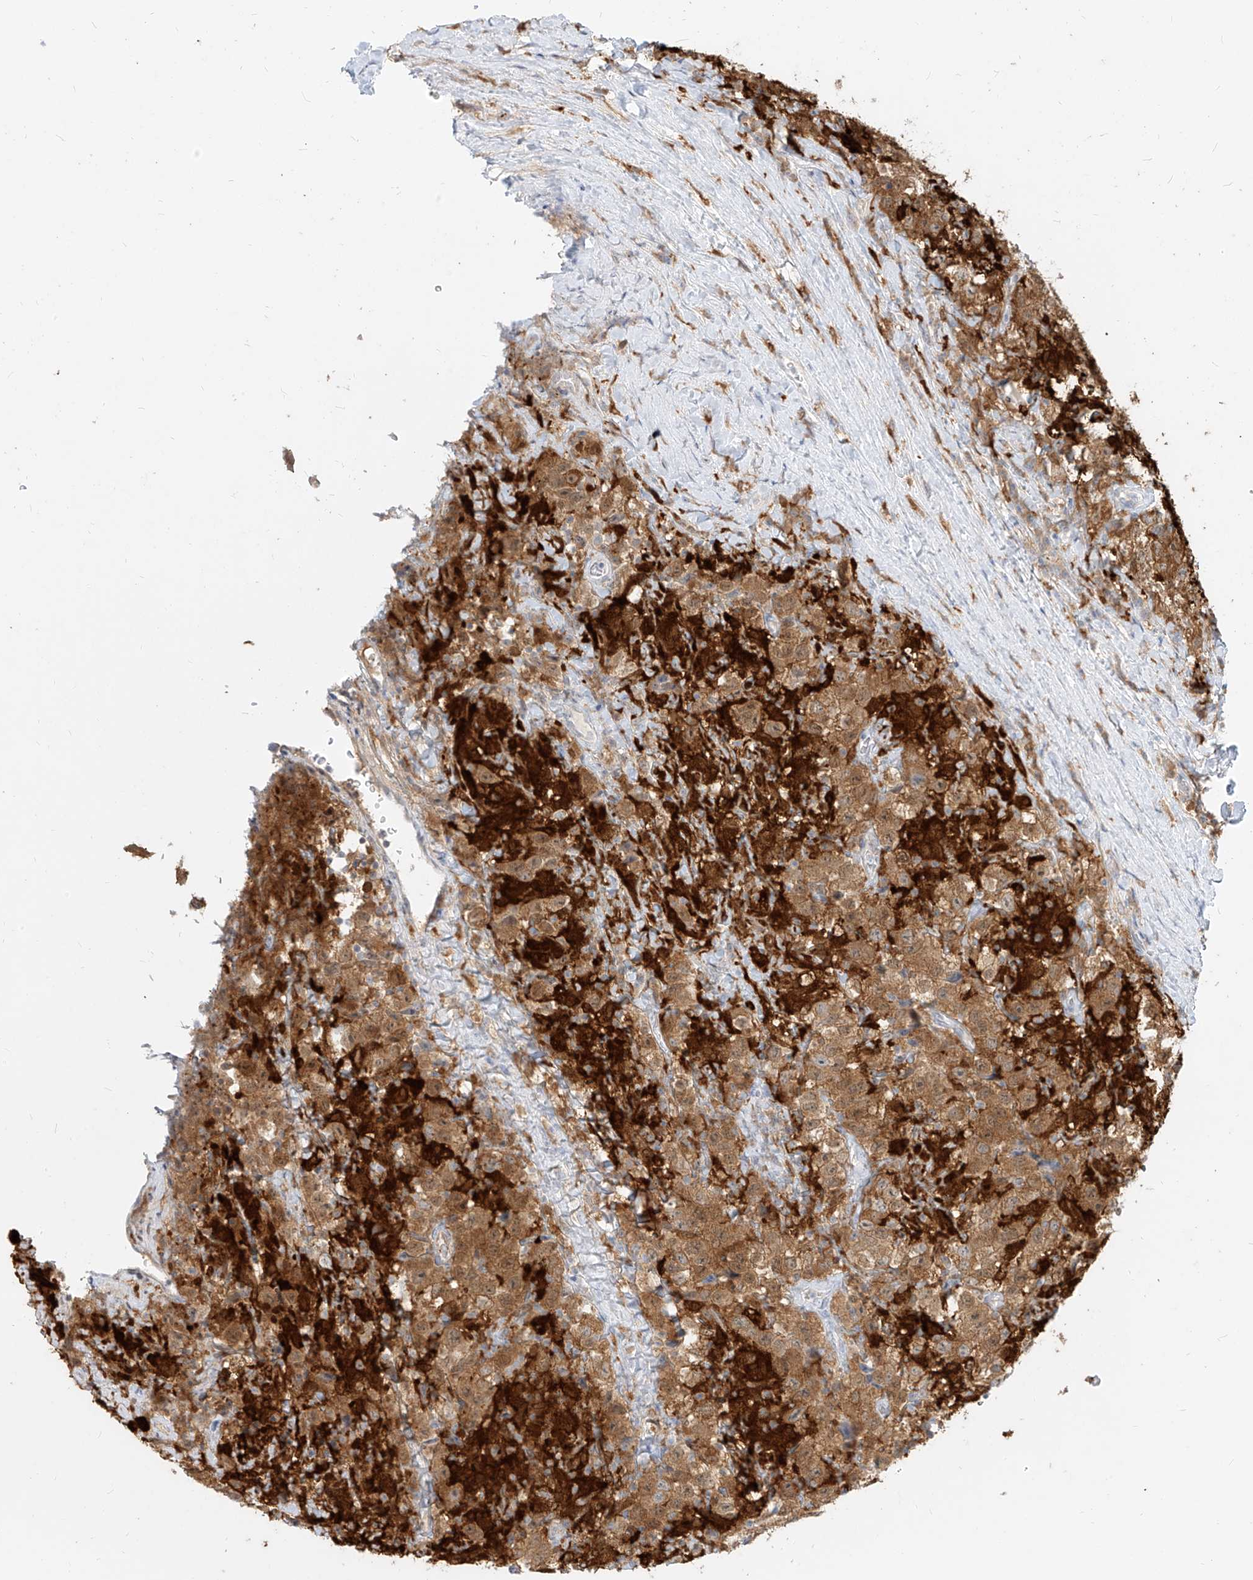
{"staining": {"intensity": "moderate", "quantity": ">75%", "location": "cytoplasmic/membranous"}, "tissue": "testis cancer", "cell_type": "Tumor cells", "image_type": "cancer", "snomed": [{"axis": "morphology", "description": "Seminoma, NOS"}, {"axis": "topography", "description": "Testis"}], "caption": "Immunohistochemistry (DAB (3,3'-diaminobenzidine)) staining of human testis cancer (seminoma) demonstrates moderate cytoplasmic/membranous protein expression in about >75% of tumor cells.", "gene": "PGD", "patient": {"sex": "male", "age": 41}}